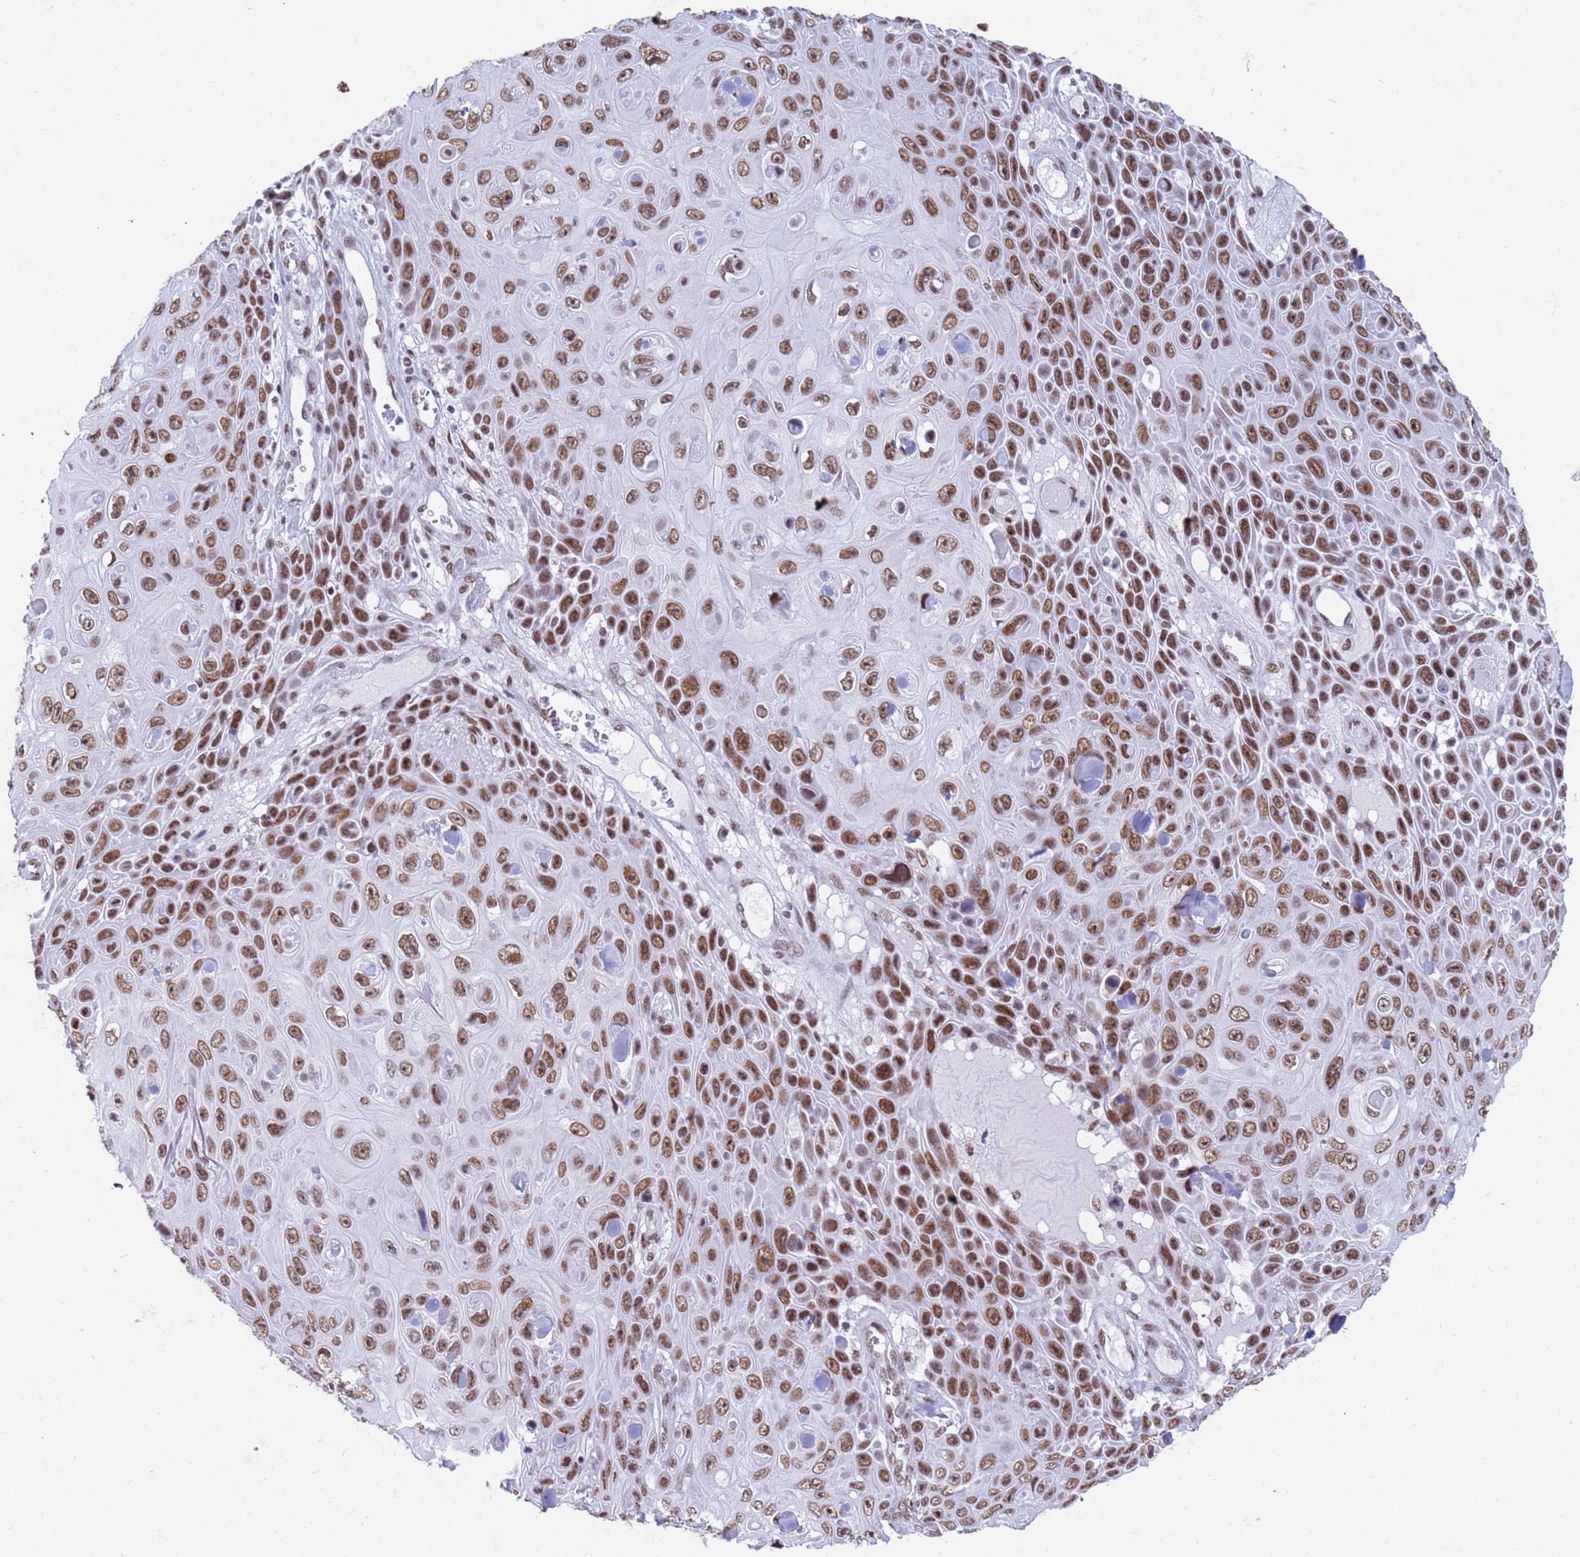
{"staining": {"intensity": "moderate", "quantity": ">75%", "location": "nuclear"}, "tissue": "skin cancer", "cell_type": "Tumor cells", "image_type": "cancer", "snomed": [{"axis": "morphology", "description": "Squamous cell carcinoma, NOS"}, {"axis": "topography", "description": "Skin"}], "caption": "A brown stain shows moderate nuclear positivity of a protein in skin cancer tumor cells.", "gene": "FAM170B", "patient": {"sex": "male", "age": 82}}